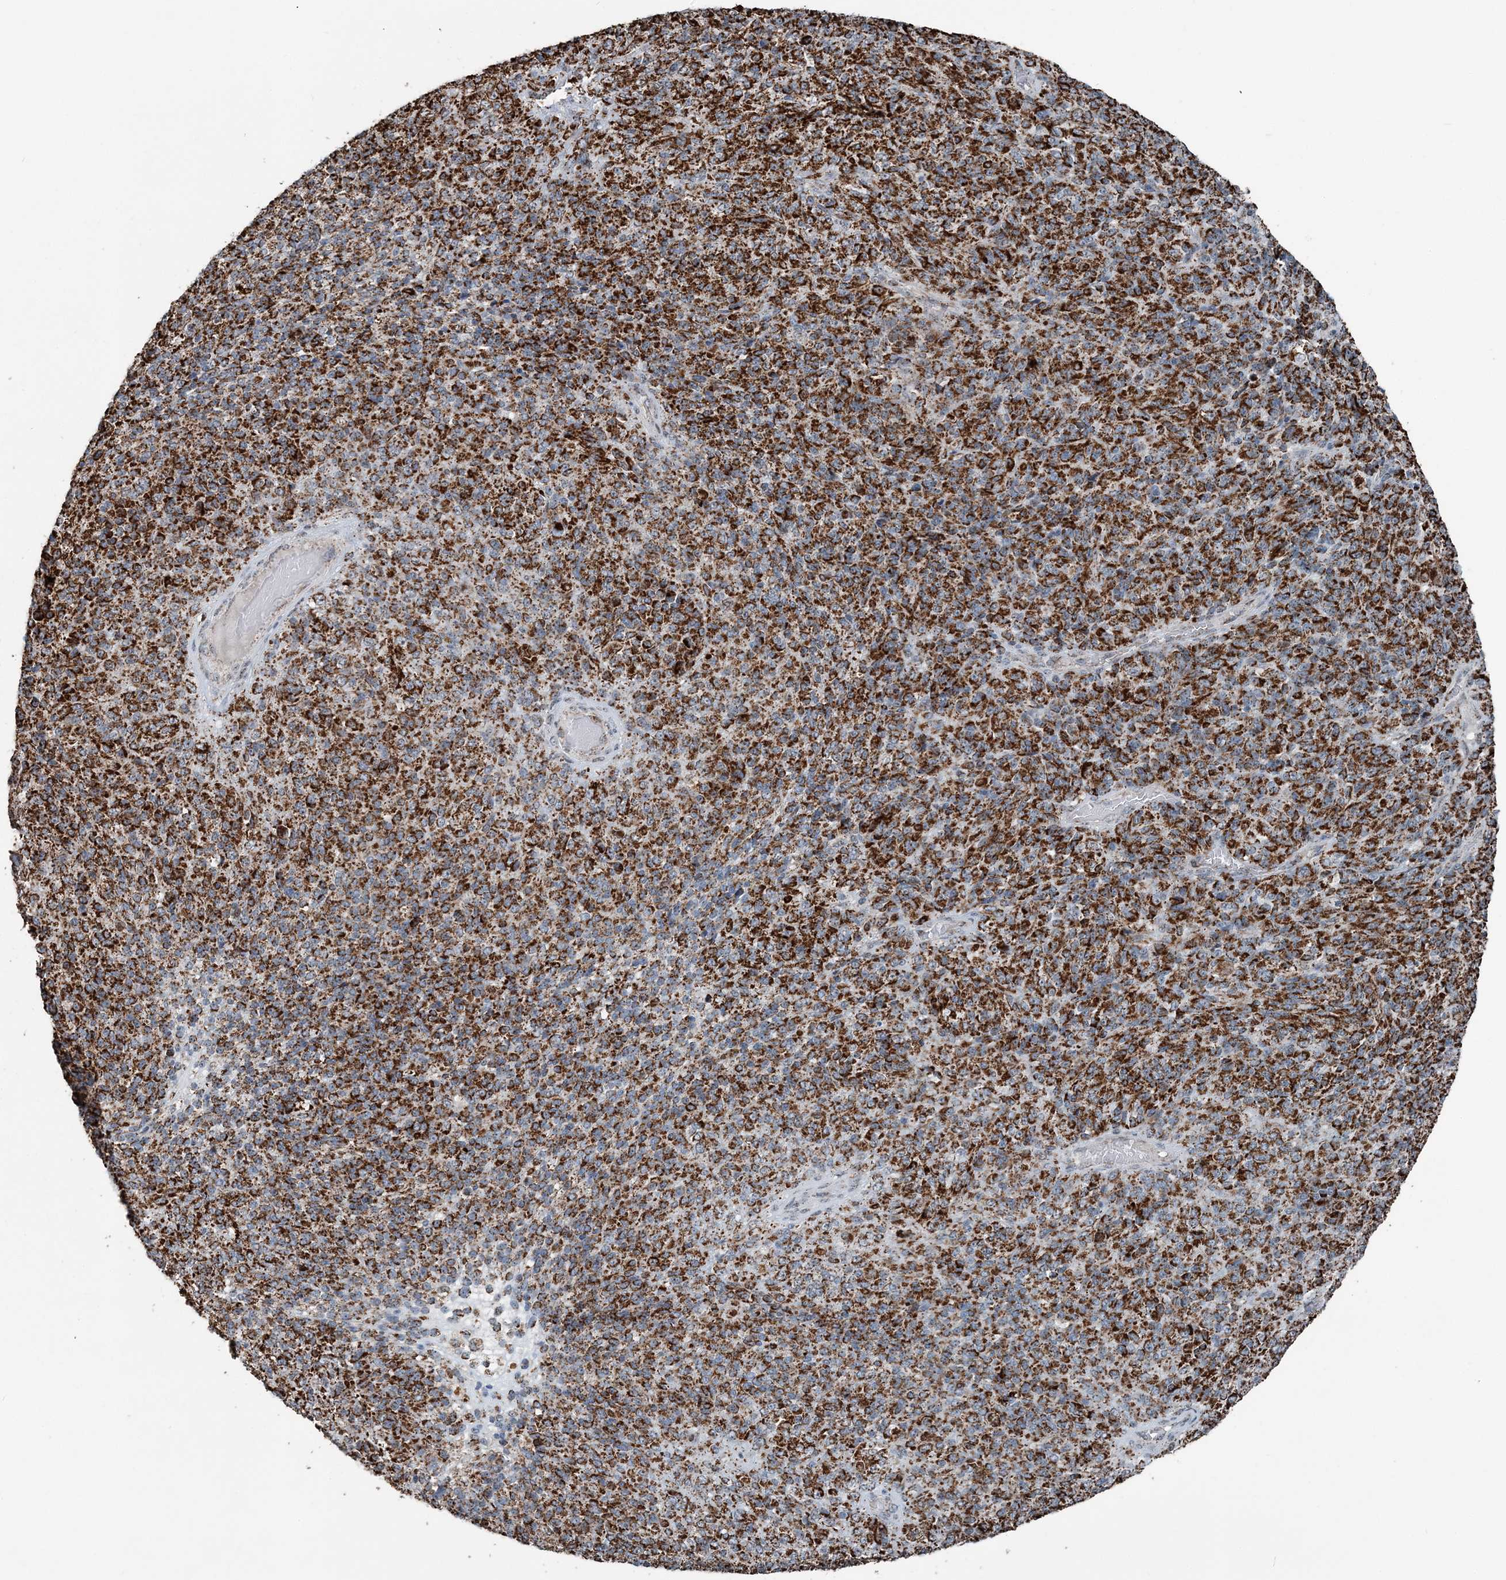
{"staining": {"intensity": "strong", "quantity": ">75%", "location": "cytoplasmic/membranous"}, "tissue": "melanoma", "cell_type": "Tumor cells", "image_type": "cancer", "snomed": [{"axis": "morphology", "description": "Malignant melanoma, Metastatic site"}, {"axis": "topography", "description": "Brain"}], "caption": "Immunohistochemical staining of human malignant melanoma (metastatic site) shows strong cytoplasmic/membranous protein expression in approximately >75% of tumor cells. Ihc stains the protein of interest in brown and the nuclei are stained blue.", "gene": "SUCLG1", "patient": {"sex": "female", "age": 56}}